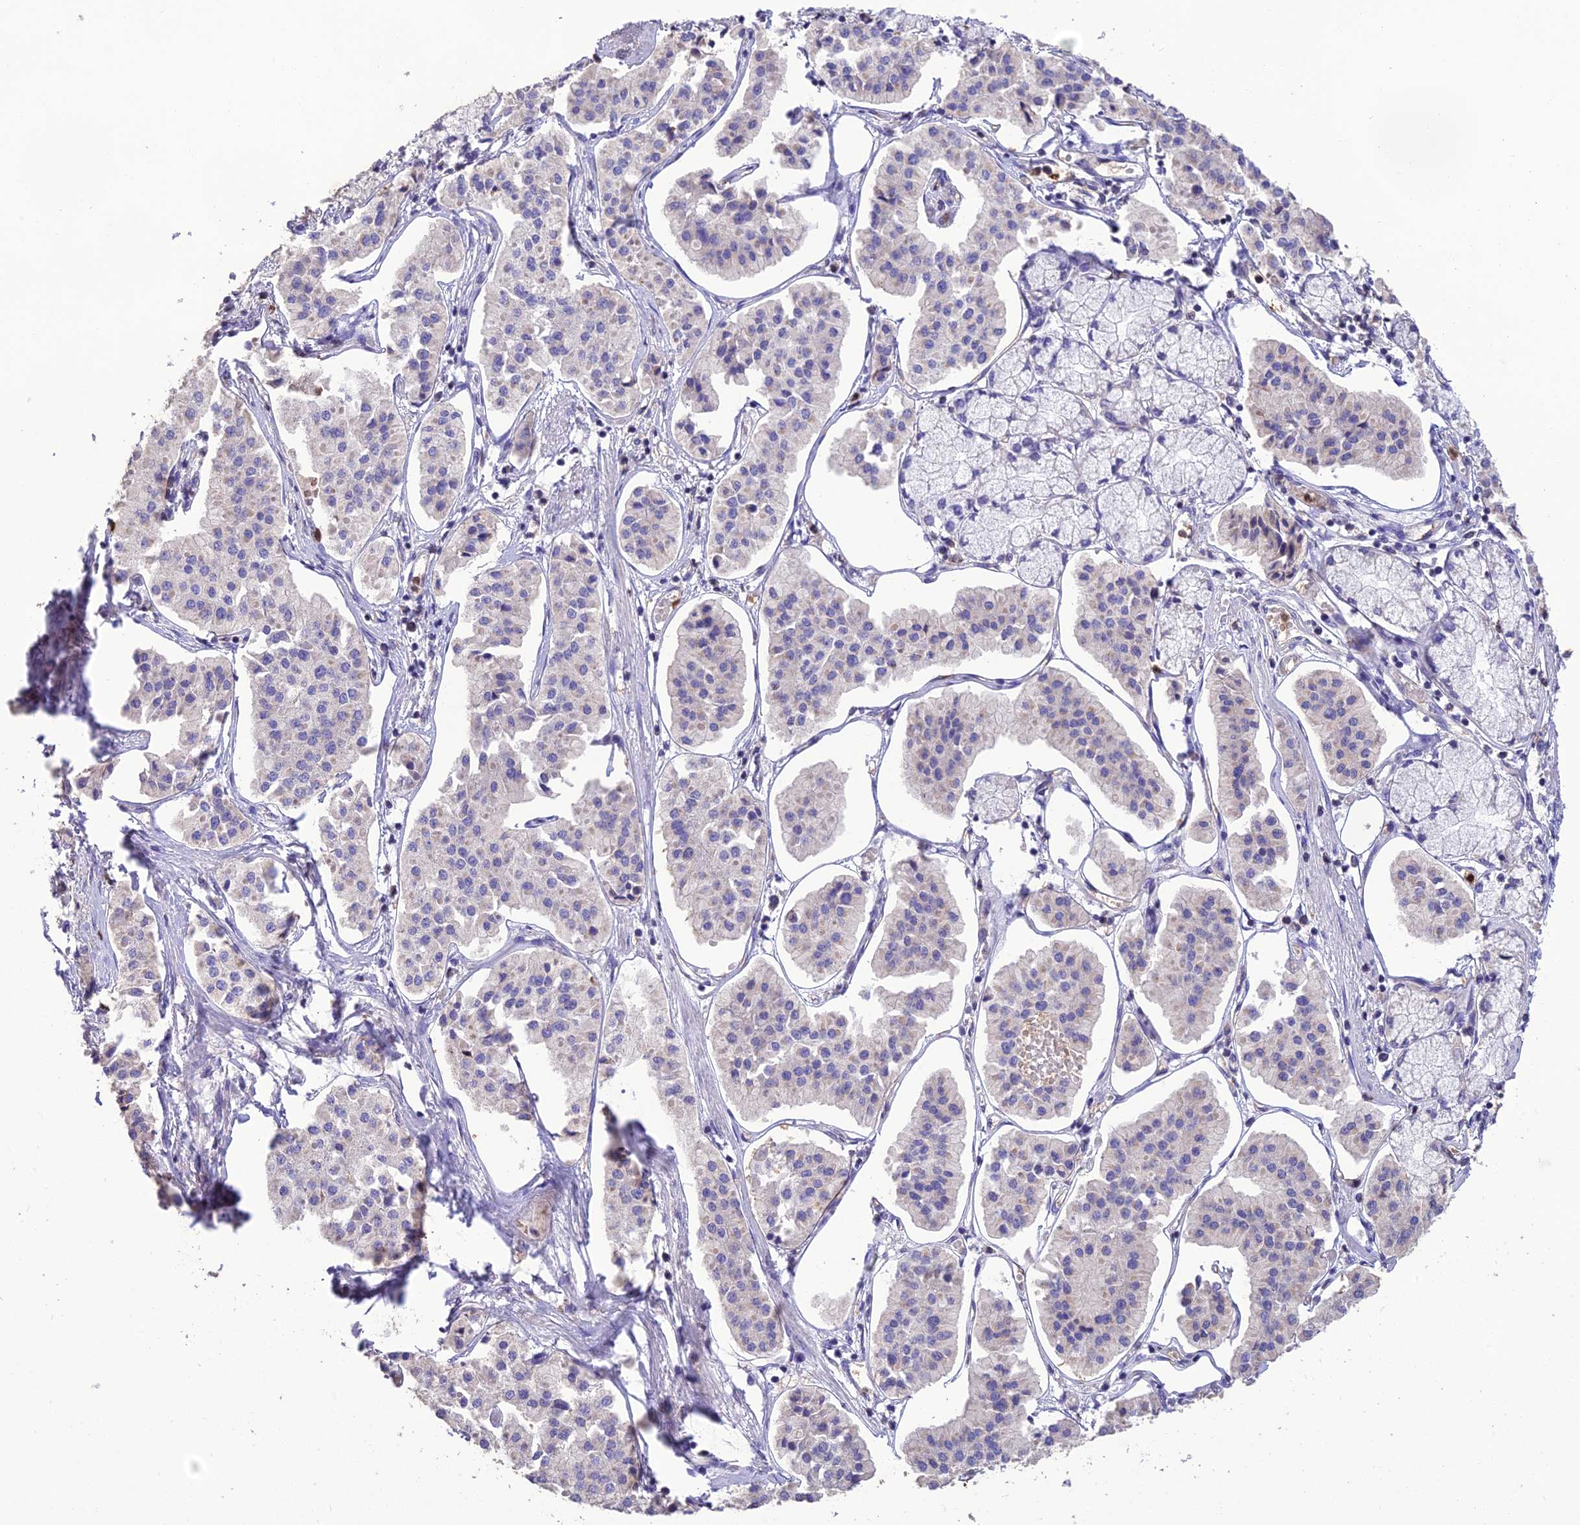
{"staining": {"intensity": "negative", "quantity": "none", "location": "none"}, "tissue": "pancreatic cancer", "cell_type": "Tumor cells", "image_type": "cancer", "snomed": [{"axis": "morphology", "description": "Adenocarcinoma, NOS"}, {"axis": "topography", "description": "Pancreas"}], "caption": "This is an IHC image of human pancreatic cancer (adenocarcinoma). There is no staining in tumor cells.", "gene": "PKHD1L1", "patient": {"sex": "female", "age": 50}}